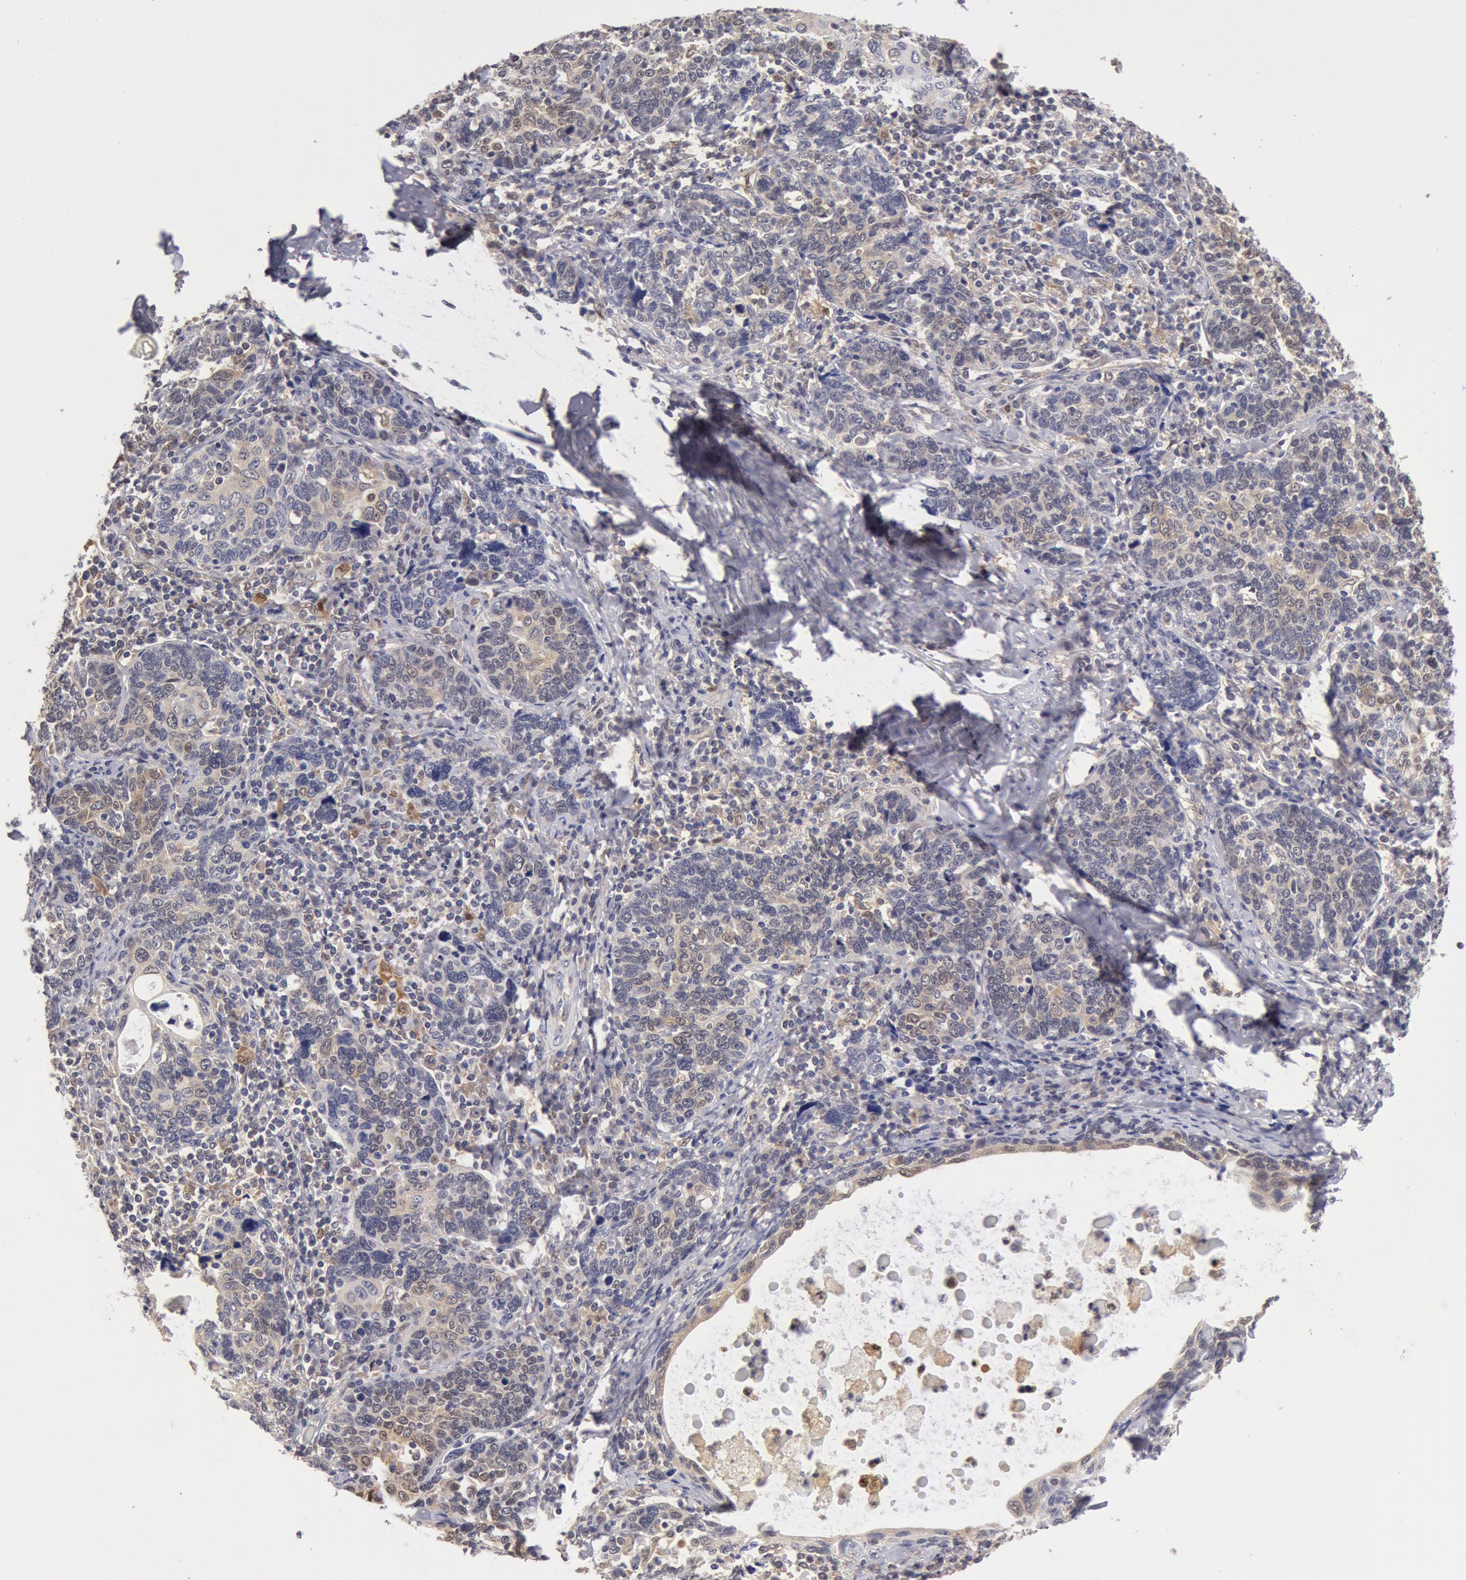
{"staining": {"intensity": "negative", "quantity": "none", "location": "none"}, "tissue": "cervical cancer", "cell_type": "Tumor cells", "image_type": "cancer", "snomed": [{"axis": "morphology", "description": "Squamous cell carcinoma, NOS"}, {"axis": "topography", "description": "Cervix"}], "caption": "A high-resolution histopathology image shows IHC staining of squamous cell carcinoma (cervical), which reveals no significant expression in tumor cells. The staining is performed using DAB brown chromogen with nuclei counter-stained in using hematoxylin.", "gene": "TXNRD1", "patient": {"sex": "female", "age": 41}}